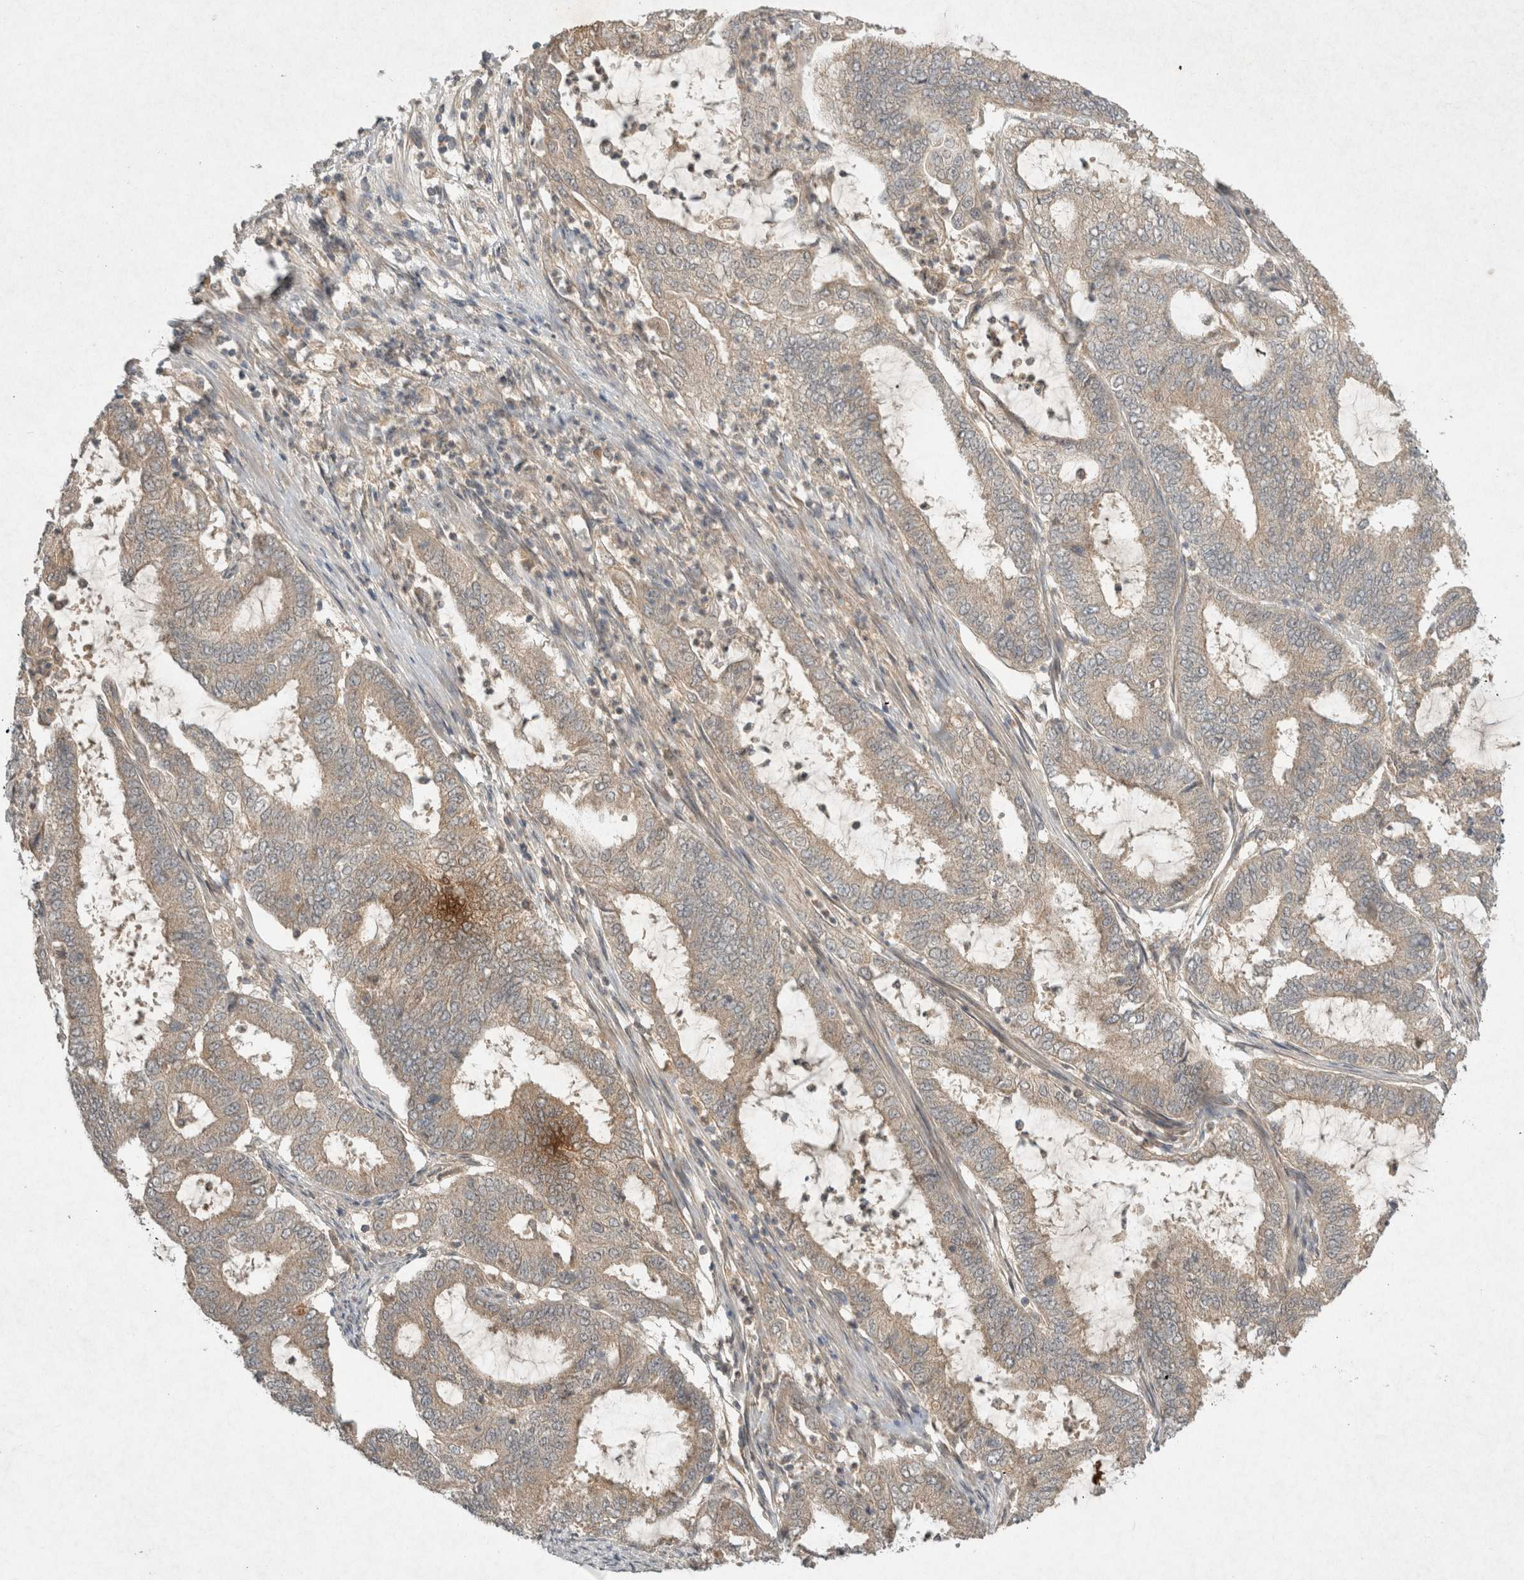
{"staining": {"intensity": "weak", "quantity": ">75%", "location": "cytoplasmic/membranous"}, "tissue": "endometrial cancer", "cell_type": "Tumor cells", "image_type": "cancer", "snomed": [{"axis": "morphology", "description": "Adenocarcinoma, NOS"}, {"axis": "topography", "description": "Endometrium"}], "caption": "Protein staining of adenocarcinoma (endometrial) tissue reveals weak cytoplasmic/membranous staining in approximately >75% of tumor cells.", "gene": "LOXL2", "patient": {"sex": "female", "age": 51}}